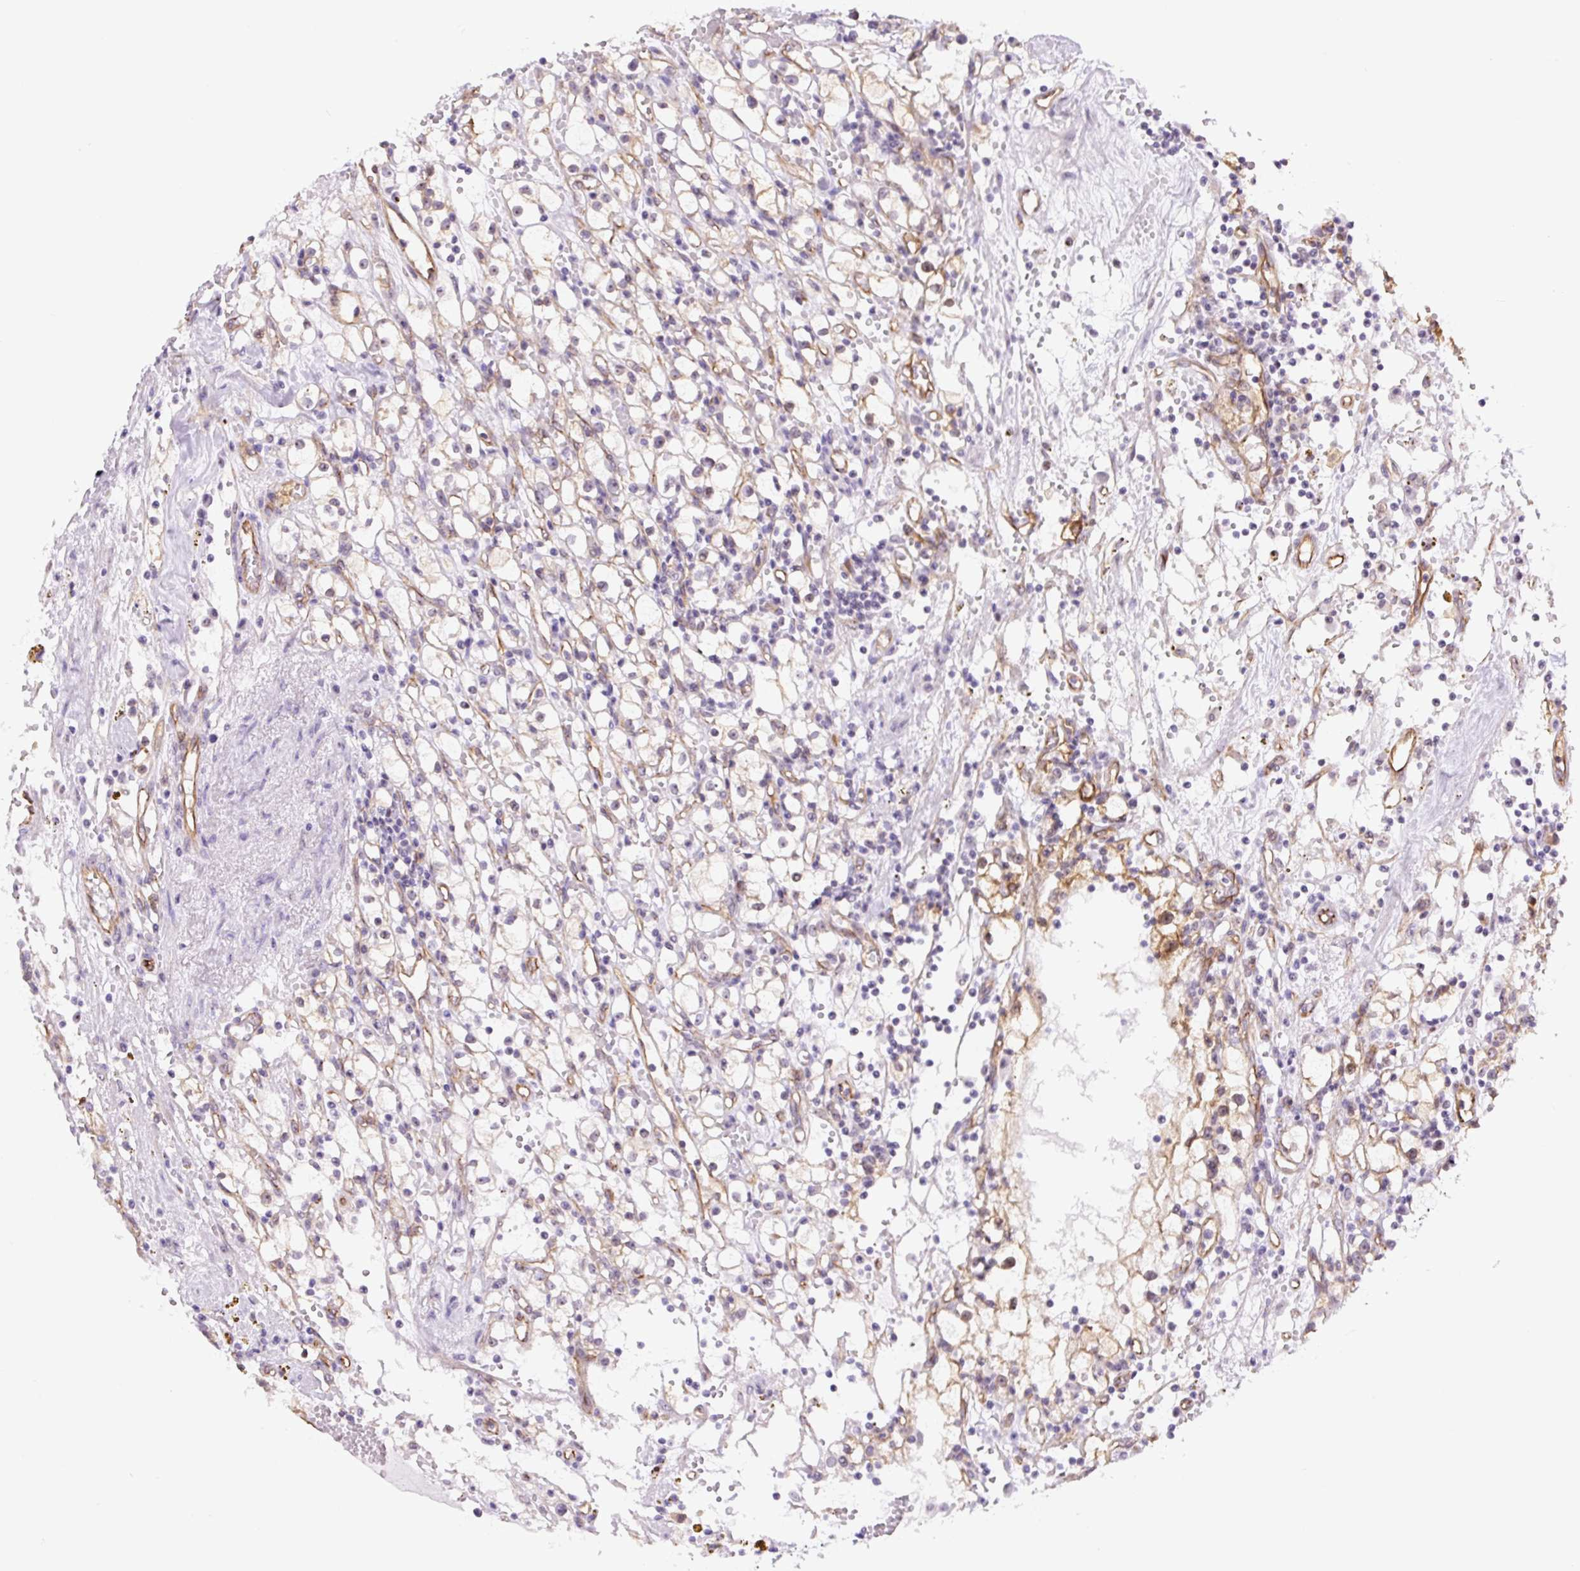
{"staining": {"intensity": "negative", "quantity": "none", "location": "none"}, "tissue": "renal cancer", "cell_type": "Tumor cells", "image_type": "cancer", "snomed": [{"axis": "morphology", "description": "Adenocarcinoma, NOS"}, {"axis": "topography", "description": "Kidney"}], "caption": "Renal adenocarcinoma was stained to show a protein in brown. There is no significant staining in tumor cells.", "gene": "MYO5C", "patient": {"sex": "male", "age": 56}}